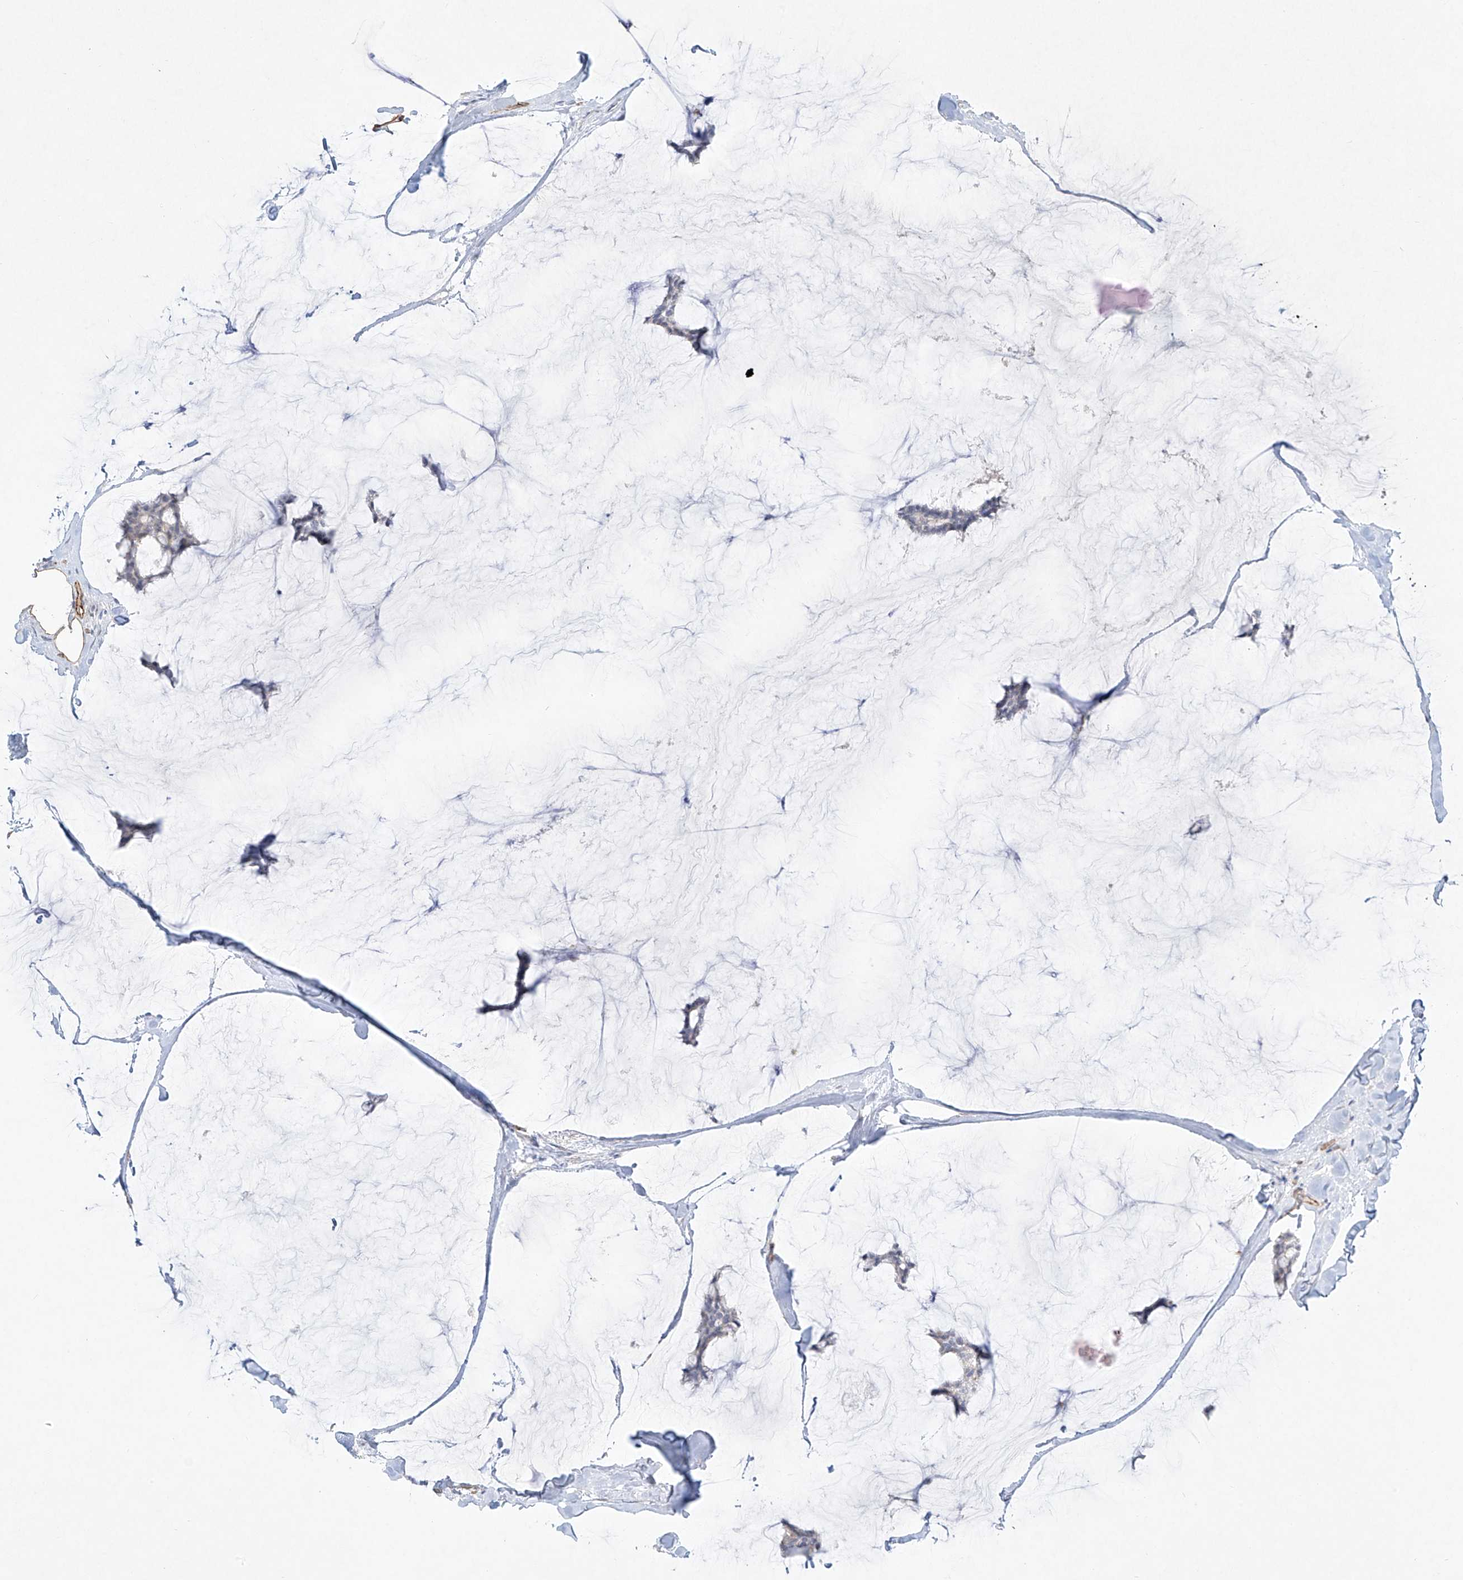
{"staining": {"intensity": "negative", "quantity": "none", "location": "none"}, "tissue": "breast cancer", "cell_type": "Tumor cells", "image_type": "cancer", "snomed": [{"axis": "morphology", "description": "Duct carcinoma"}, {"axis": "topography", "description": "Breast"}], "caption": "Photomicrograph shows no significant protein expression in tumor cells of invasive ductal carcinoma (breast).", "gene": "REEP2", "patient": {"sex": "female", "age": 93}}